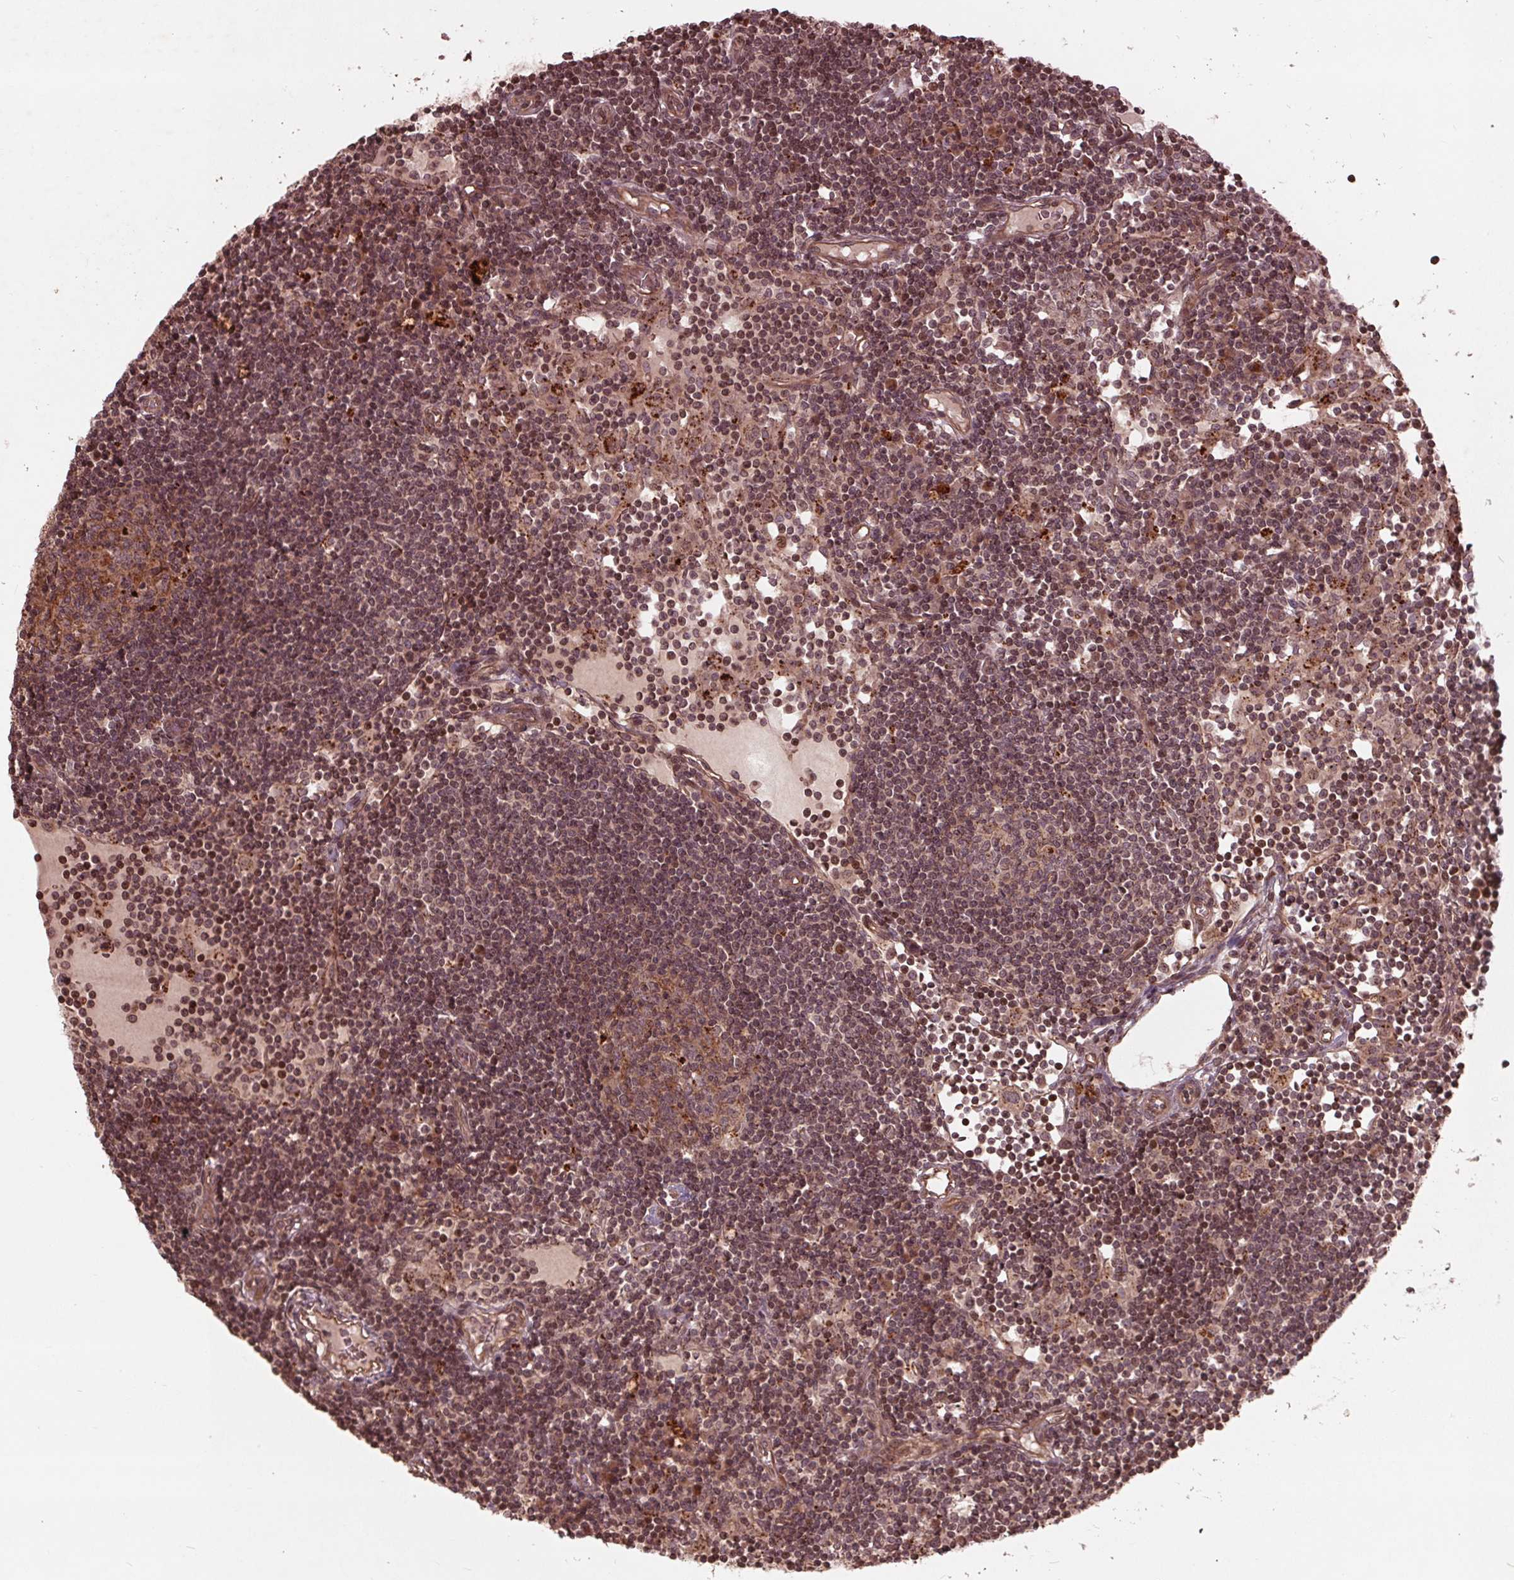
{"staining": {"intensity": "weak", "quantity": ">75%", "location": "cytoplasmic/membranous,nuclear"}, "tissue": "lymph node", "cell_type": "Germinal center cells", "image_type": "normal", "snomed": [{"axis": "morphology", "description": "Normal tissue, NOS"}, {"axis": "topography", "description": "Lymph node"}], "caption": "An image showing weak cytoplasmic/membranous,nuclear staining in about >75% of germinal center cells in benign lymph node, as visualized by brown immunohistochemical staining.", "gene": "CDKL4", "patient": {"sex": "female", "age": 72}}